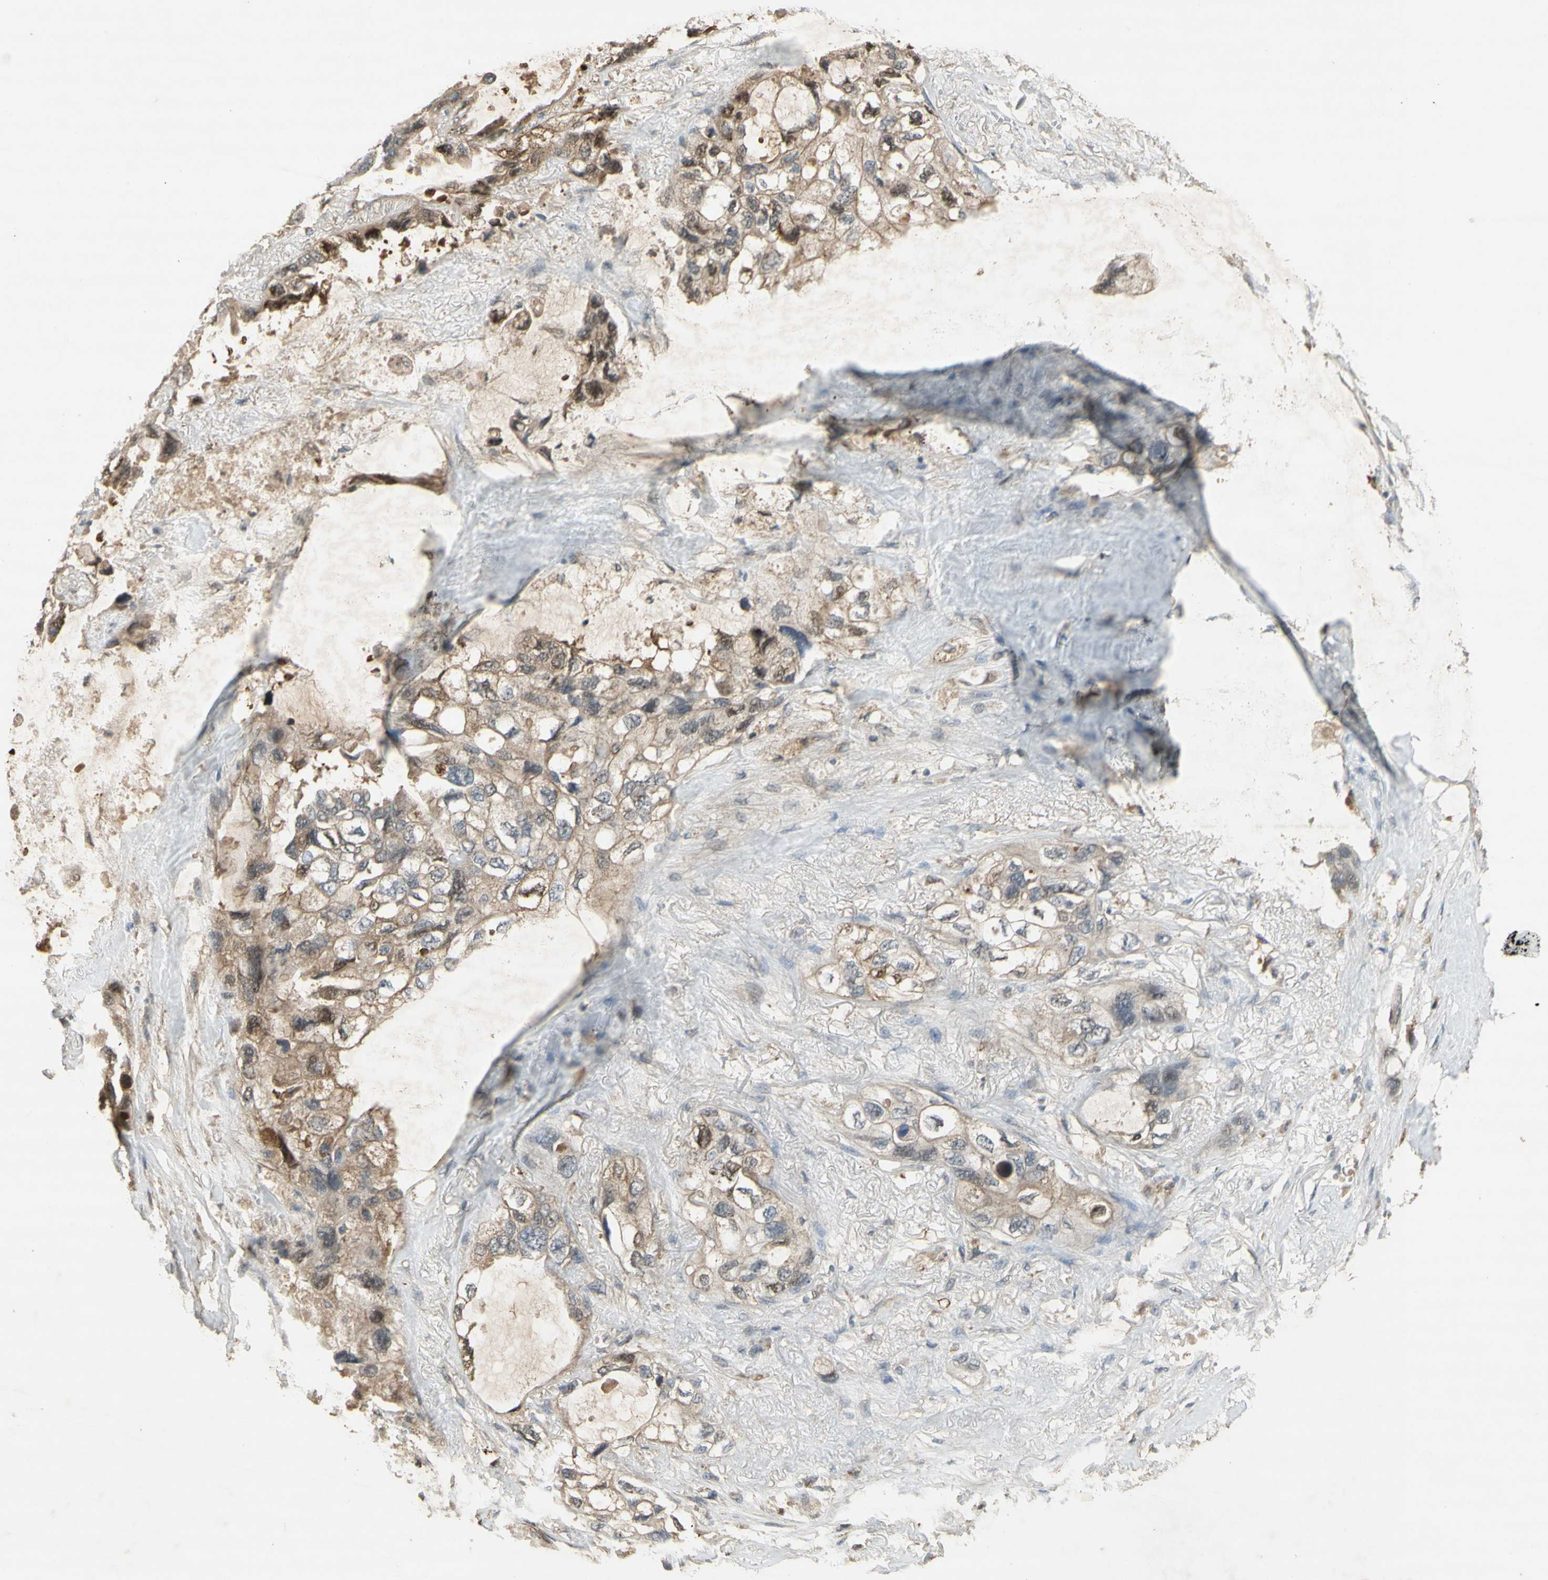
{"staining": {"intensity": "weak", "quantity": "25%-75%", "location": "cytoplasmic/membranous"}, "tissue": "lung cancer", "cell_type": "Tumor cells", "image_type": "cancer", "snomed": [{"axis": "morphology", "description": "Squamous cell carcinoma, NOS"}, {"axis": "topography", "description": "Lung"}], "caption": "An image of lung cancer (squamous cell carcinoma) stained for a protein demonstrates weak cytoplasmic/membranous brown staining in tumor cells.", "gene": "NRG4", "patient": {"sex": "female", "age": 73}}